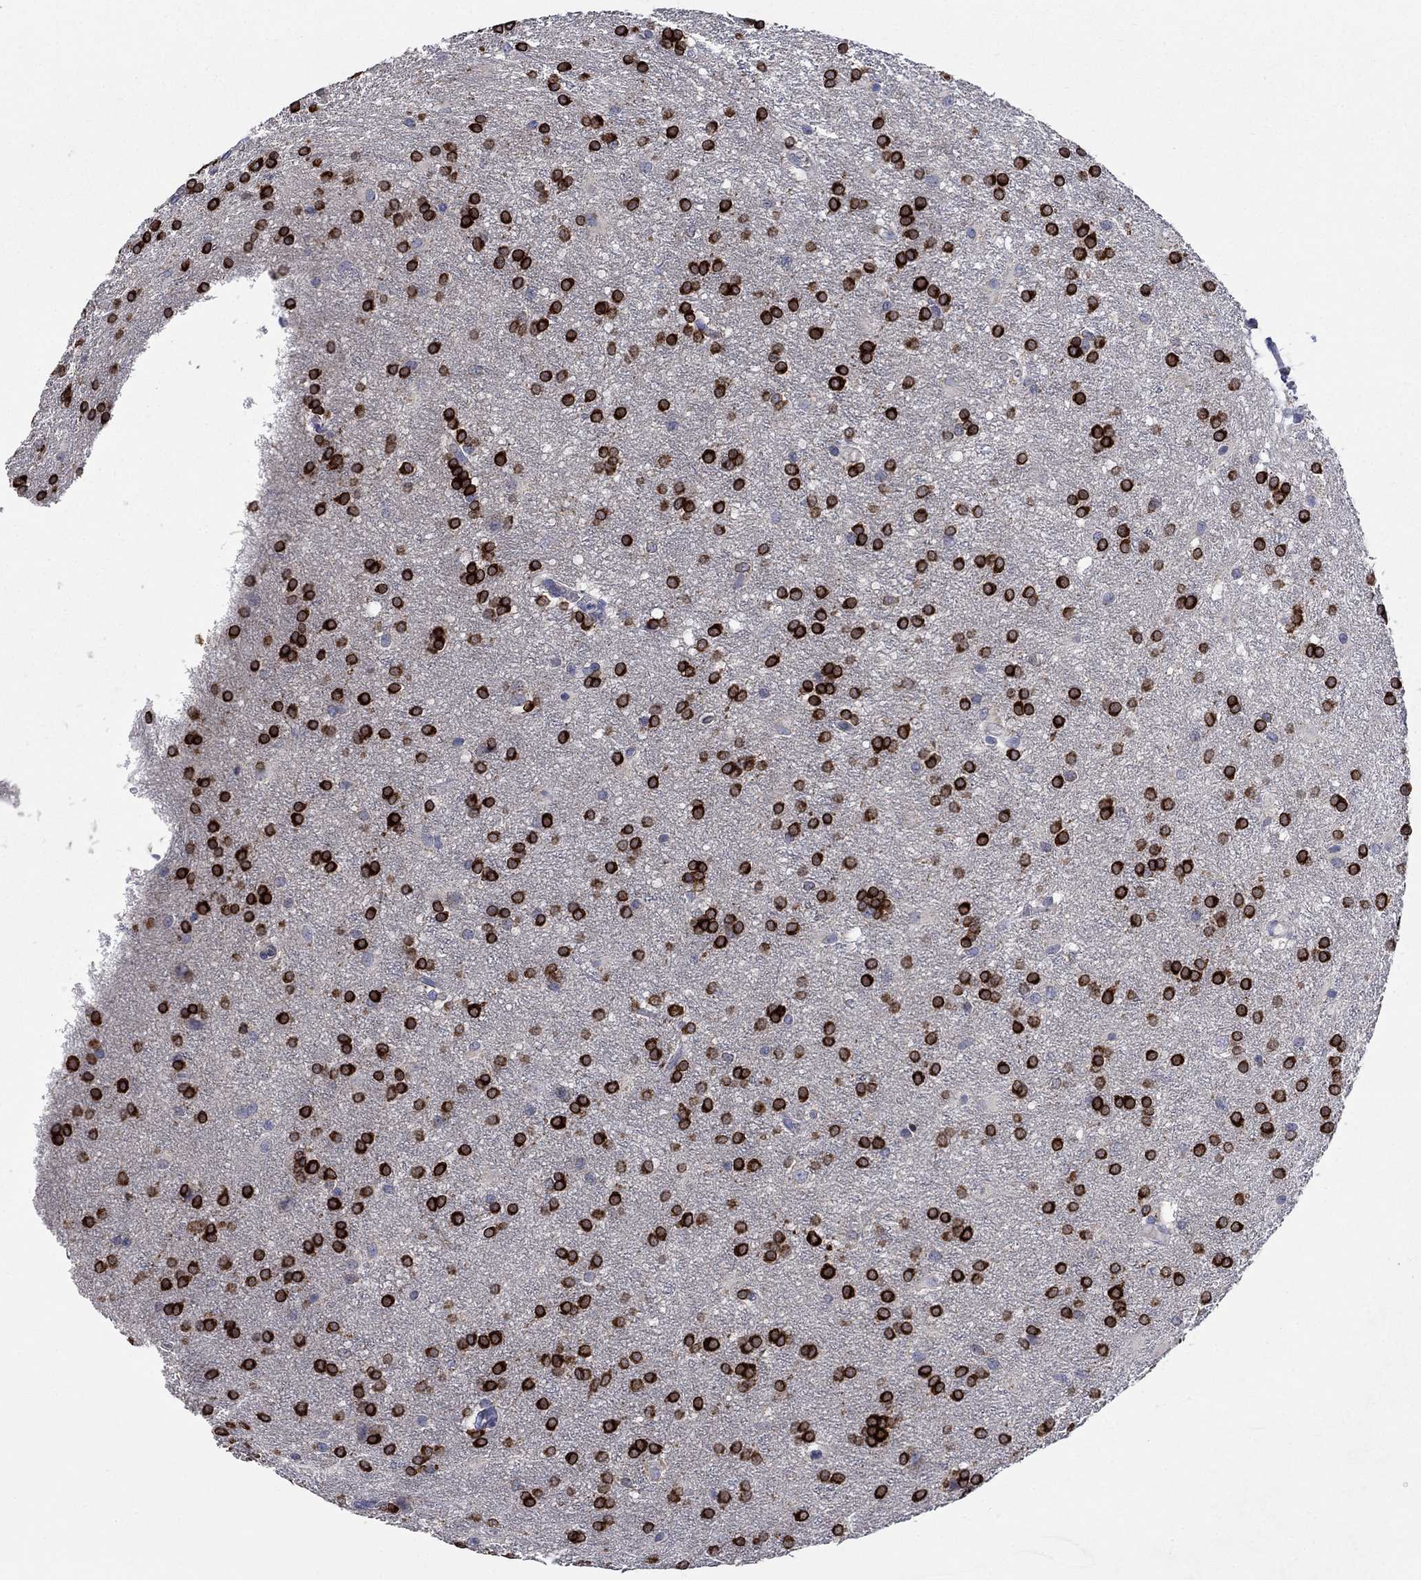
{"staining": {"intensity": "strong", "quantity": ">75%", "location": "cytoplasmic/membranous"}, "tissue": "glioma", "cell_type": "Tumor cells", "image_type": "cancer", "snomed": [{"axis": "morphology", "description": "Glioma, malignant, Low grade"}, {"axis": "topography", "description": "Brain"}], "caption": "Brown immunohistochemical staining in glioma reveals strong cytoplasmic/membranous positivity in approximately >75% of tumor cells.", "gene": "UGT8", "patient": {"sex": "female", "age": 32}}